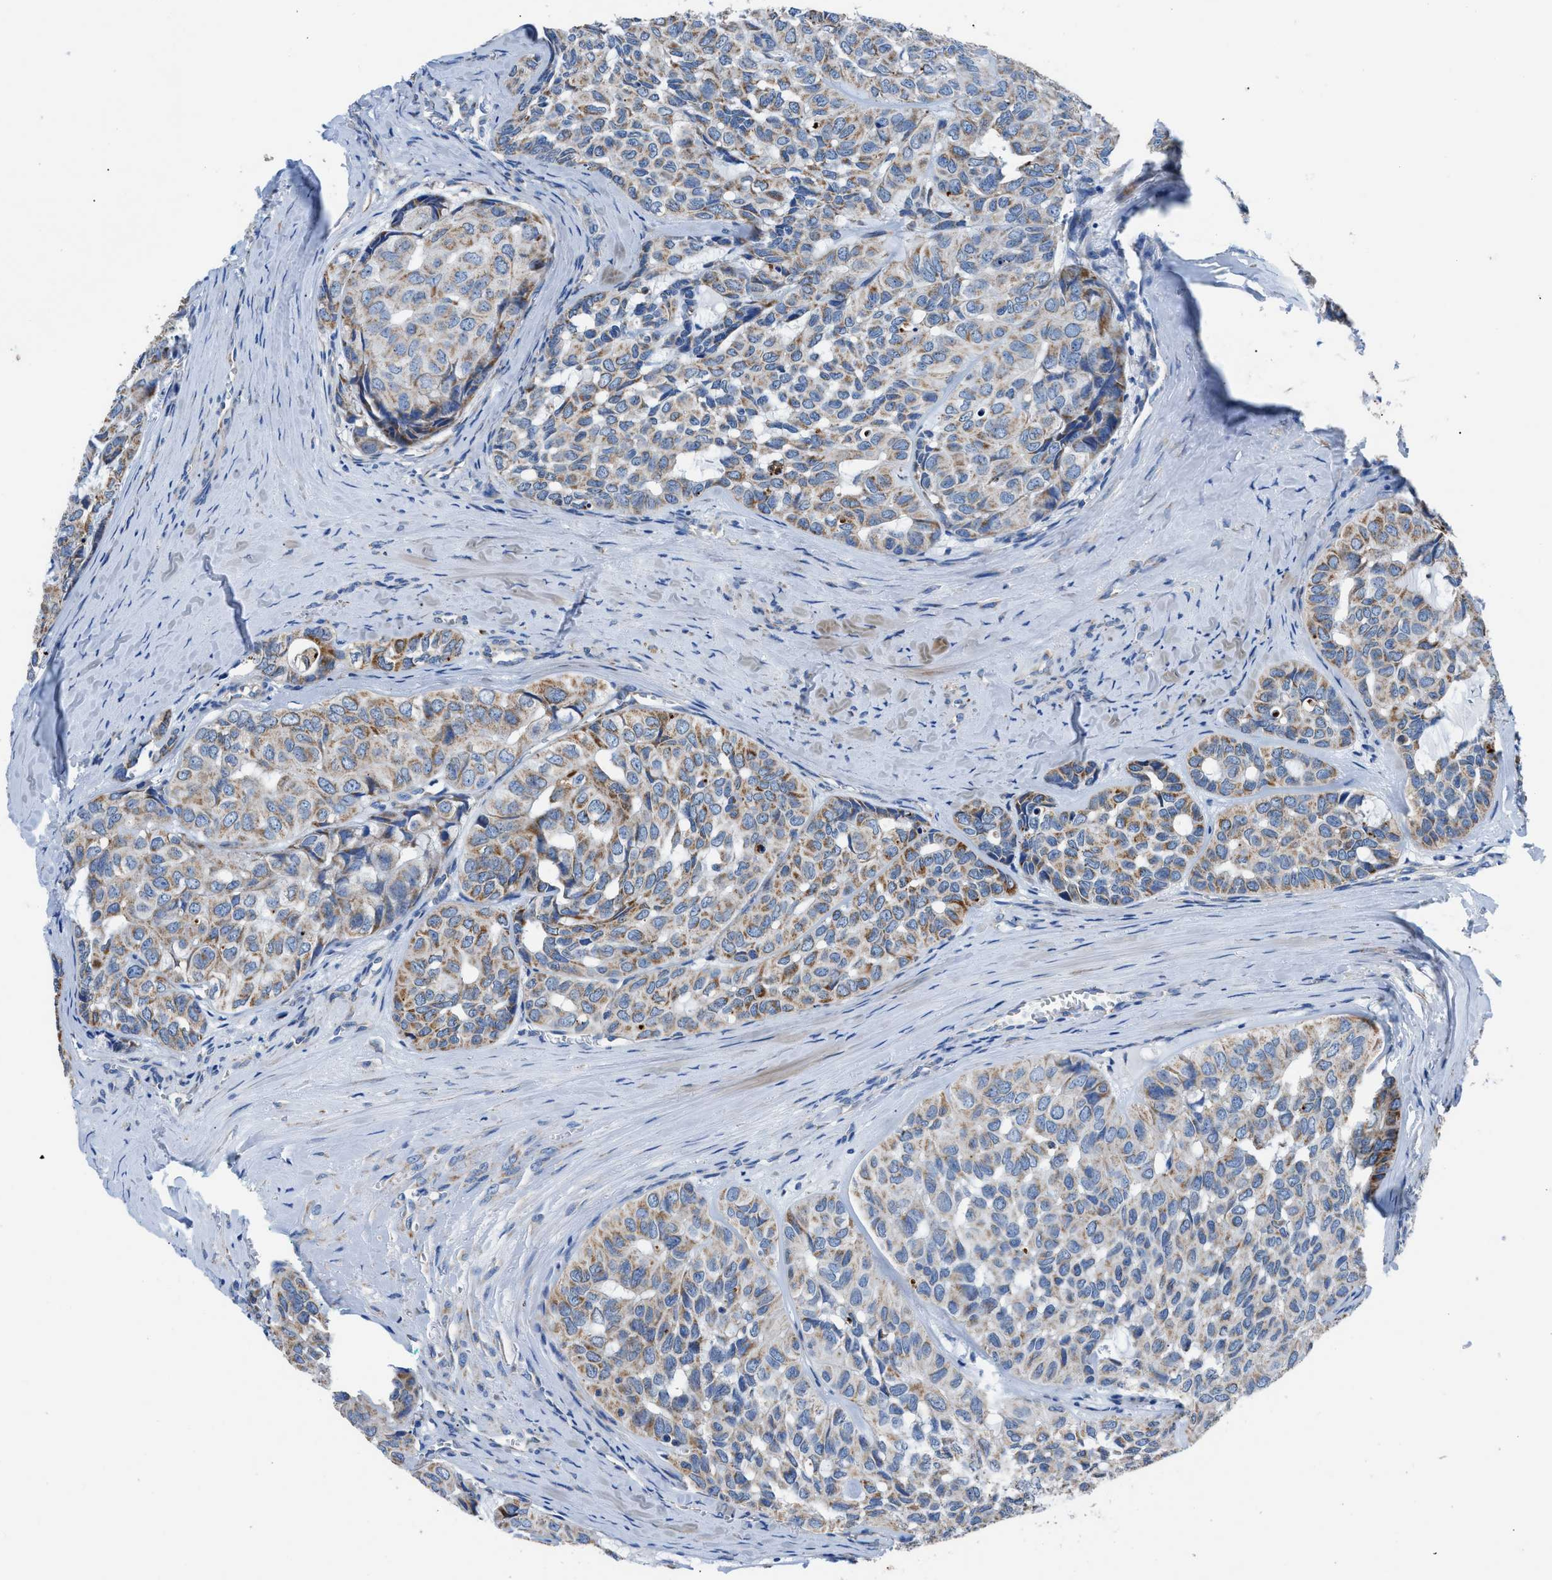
{"staining": {"intensity": "moderate", "quantity": ">75%", "location": "cytoplasmic/membranous"}, "tissue": "head and neck cancer", "cell_type": "Tumor cells", "image_type": "cancer", "snomed": [{"axis": "morphology", "description": "Adenocarcinoma, NOS"}, {"axis": "topography", "description": "Salivary gland, NOS"}, {"axis": "topography", "description": "Head-Neck"}], "caption": "This is an image of immunohistochemistry (IHC) staining of head and neck cancer, which shows moderate expression in the cytoplasmic/membranous of tumor cells.", "gene": "ZDHHC3", "patient": {"sex": "female", "age": 76}}